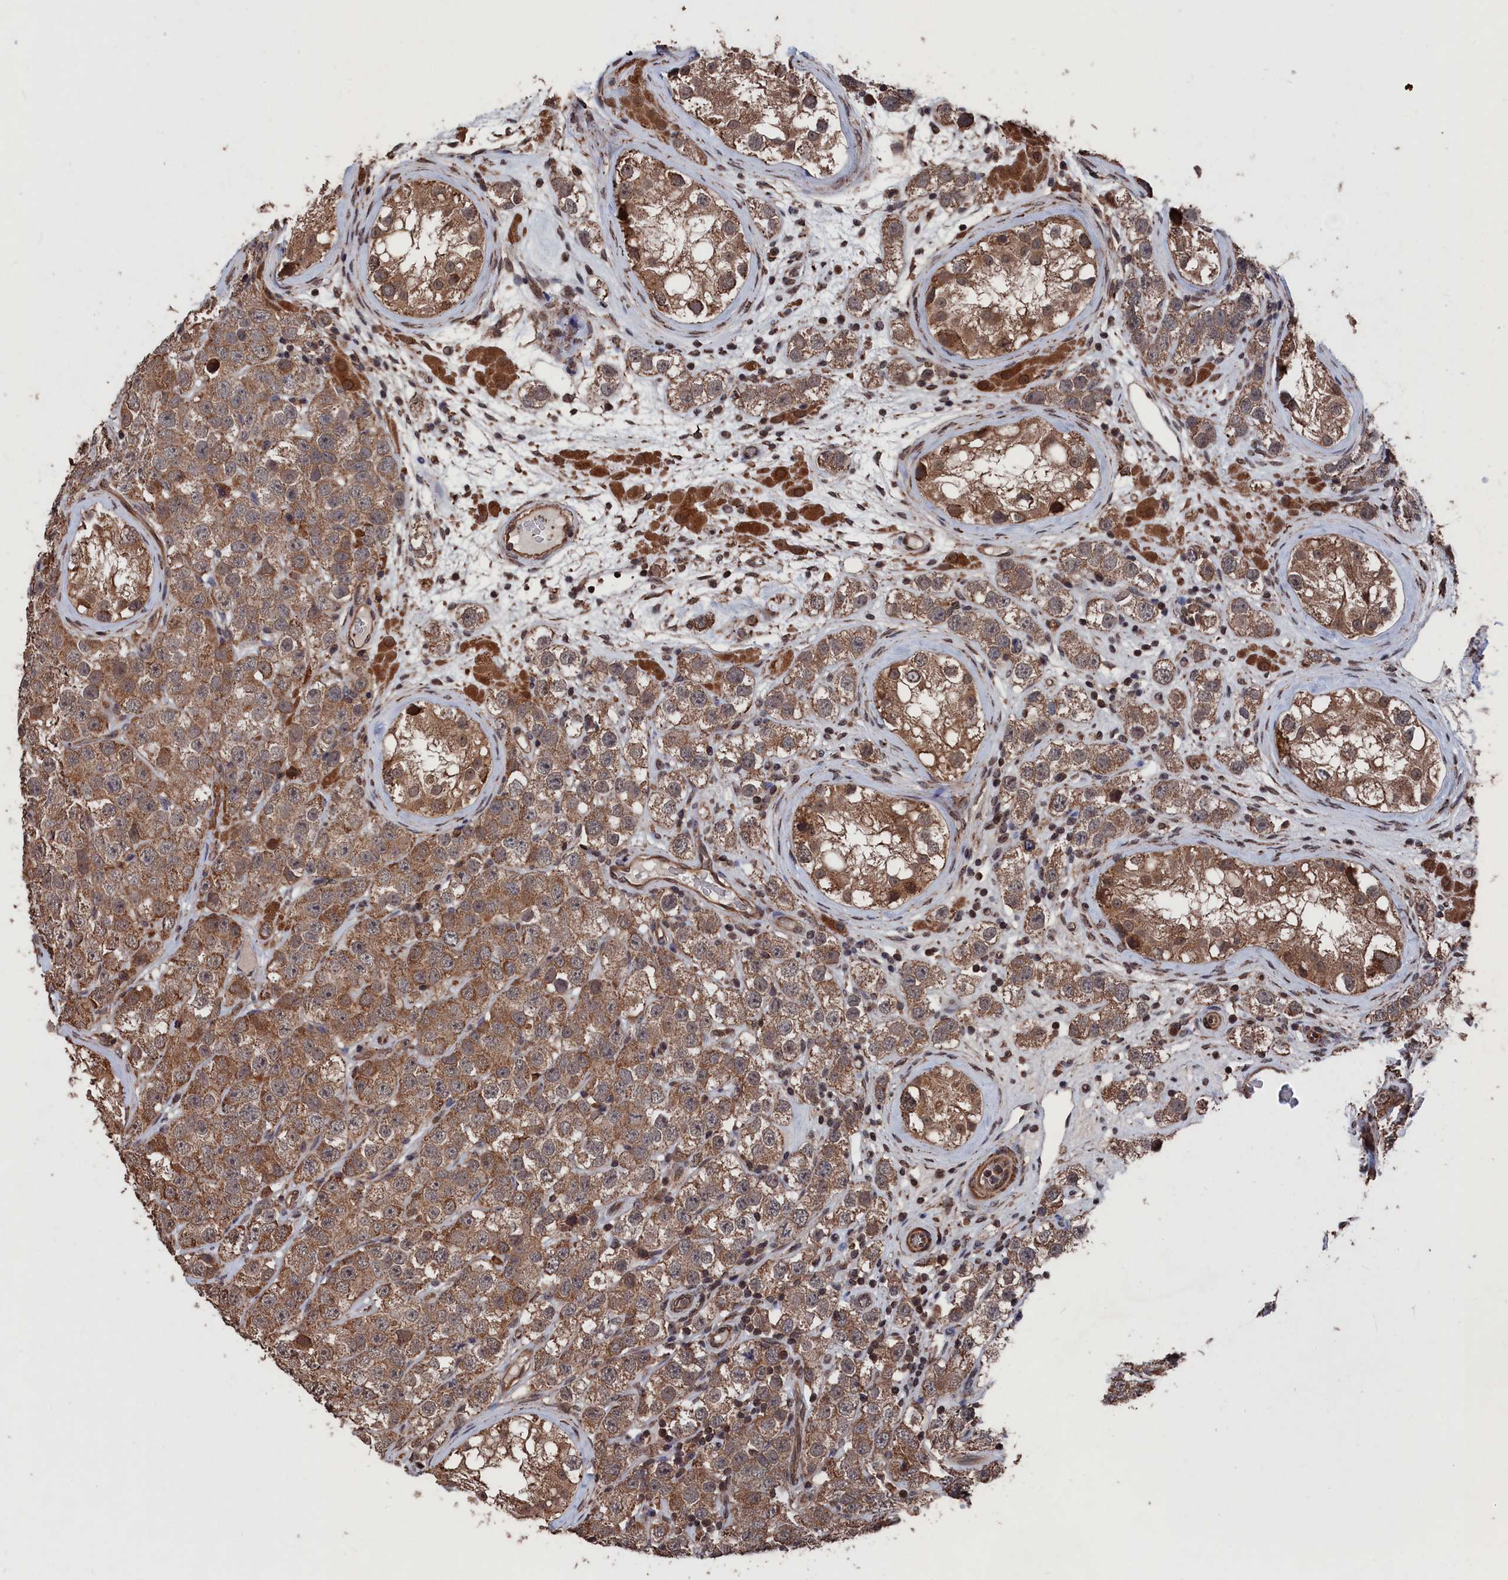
{"staining": {"intensity": "moderate", "quantity": ">75%", "location": "cytoplasmic/membranous"}, "tissue": "testis cancer", "cell_type": "Tumor cells", "image_type": "cancer", "snomed": [{"axis": "morphology", "description": "Seminoma, NOS"}, {"axis": "topography", "description": "Testis"}], "caption": "Testis seminoma tissue reveals moderate cytoplasmic/membranous positivity in about >75% of tumor cells, visualized by immunohistochemistry.", "gene": "PDE12", "patient": {"sex": "male", "age": 28}}